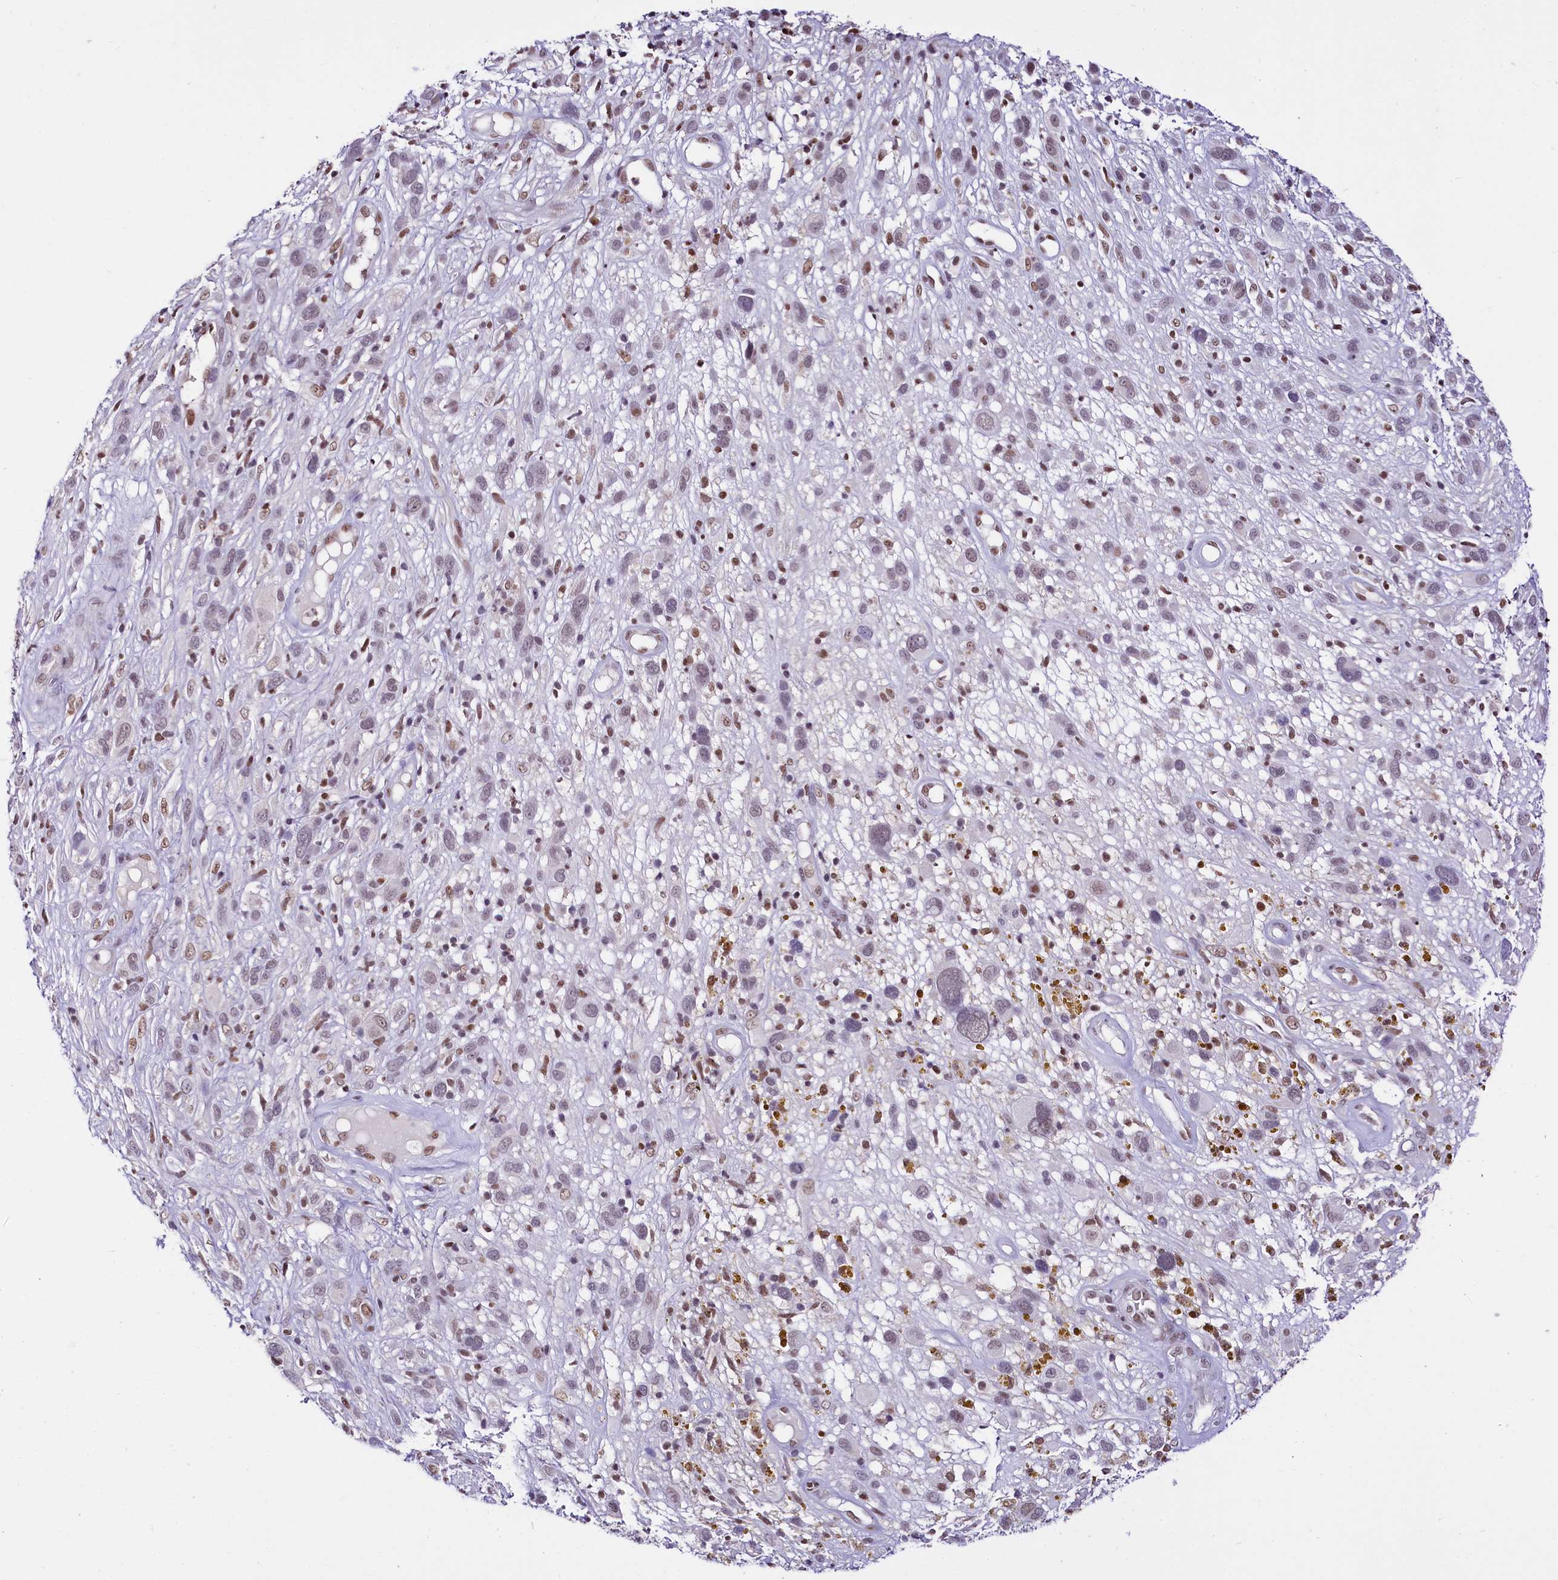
{"staining": {"intensity": "weak", "quantity": "<25%", "location": "nuclear"}, "tissue": "melanoma", "cell_type": "Tumor cells", "image_type": "cancer", "snomed": [{"axis": "morphology", "description": "Malignant melanoma, NOS"}, {"axis": "topography", "description": "Skin of trunk"}], "caption": "A high-resolution image shows immunohistochemistry staining of malignant melanoma, which displays no significant expression in tumor cells.", "gene": "SCAF11", "patient": {"sex": "male", "age": 71}}